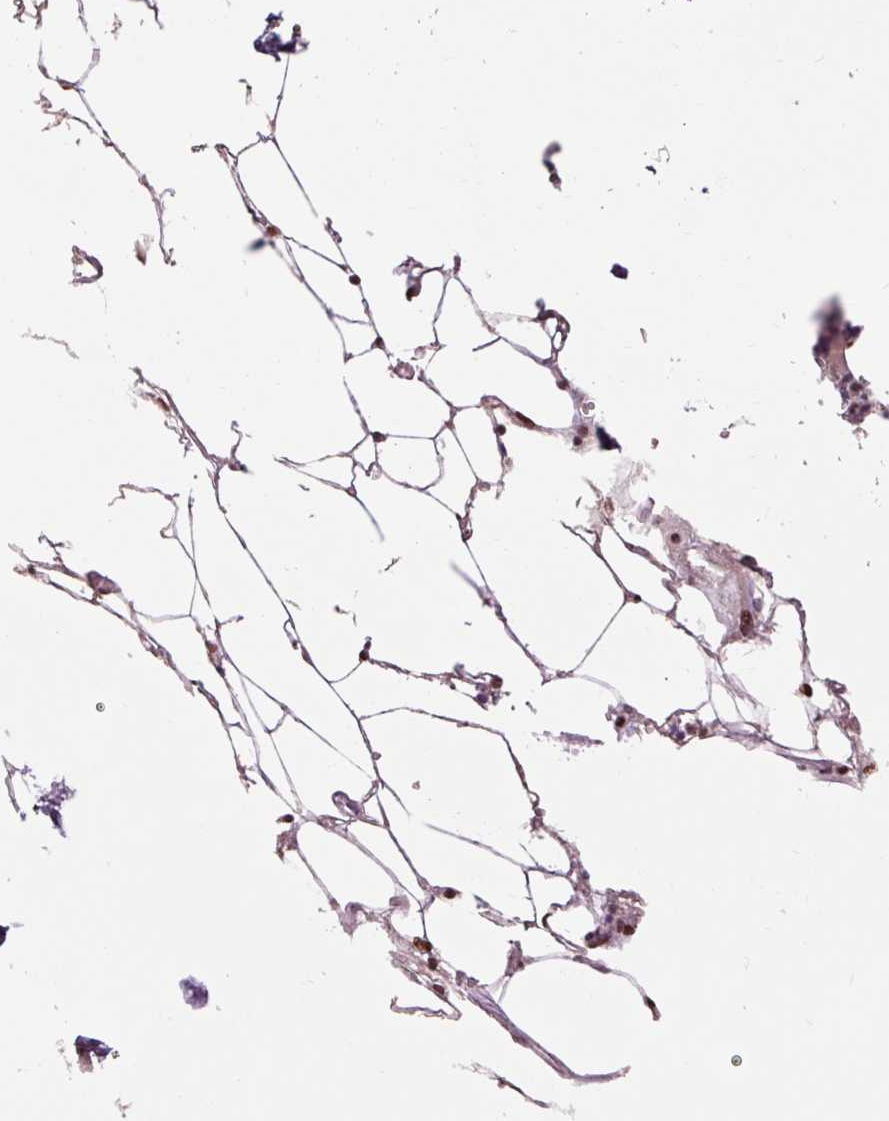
{"staining": {"intensity": "strong", "quantity": ">75%", "location": "nuclear"}, "tissue": "bone marrow", "cell_type": "Hematopoietic cells", "image_type": "normal", "snomed": [{"axis": "morphology", "description": "Normal tissue, NOS"}, {"axis": "topography", "description": "Bone marrow"}], "caption": "Approximately >75% of hematopoietic cells in normal bone marrow exhibit strong nuclear protein expression as visualized by brown immunohistochemical staining.", "gene": "ZBTB44", "patient": {"sex": "male", "age": 54}}